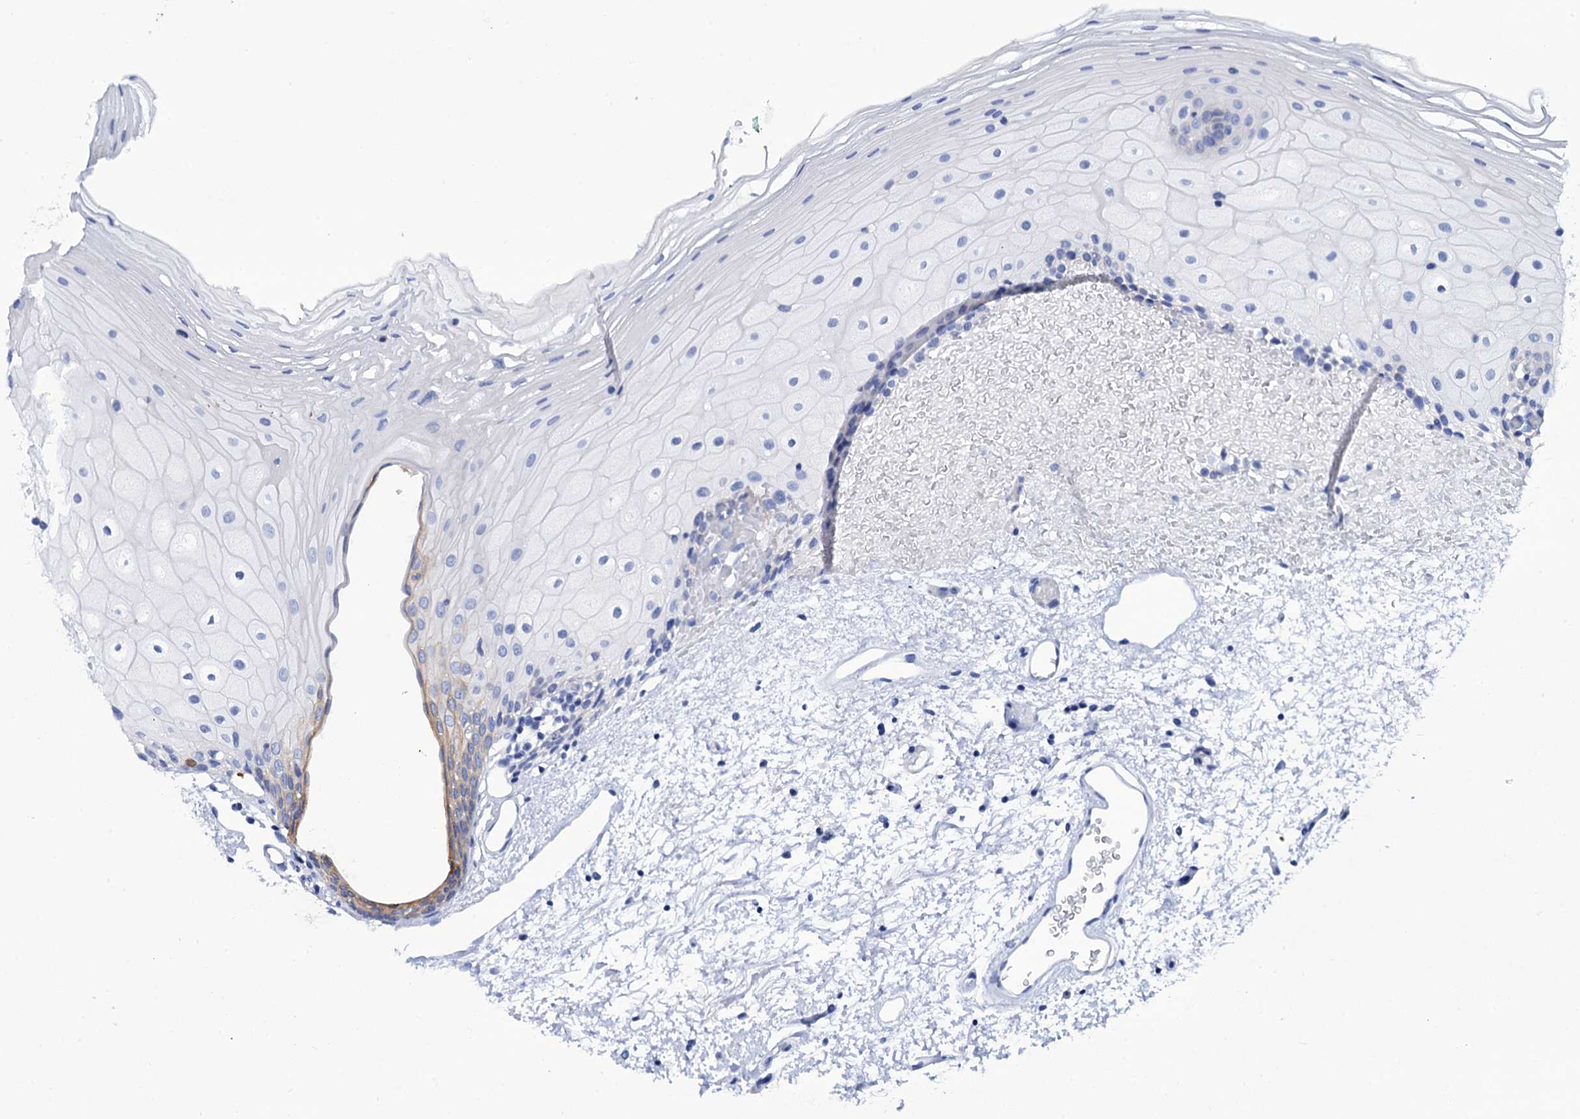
{"staining": {"intensity": "negative", "quantity": "none", "location": "none"}, "tissue": "oral mucosa", "cell_type": "Squamous epithelial cells", "image_type": "normal", "snomed": [{"axis": "morphology", "description": "Normal tissue, NOS"}, {"axis": "topography", "description": "Oral tissue"}], "caption": "IHC photomicrograph of unremarkable oral mucosa: oral mucosa stained with DAB exhibits no significant protein positivity in squamous epithelial cells.", "gene": "RAB3IP", "patient": {"sex": "female", "age": 70}}